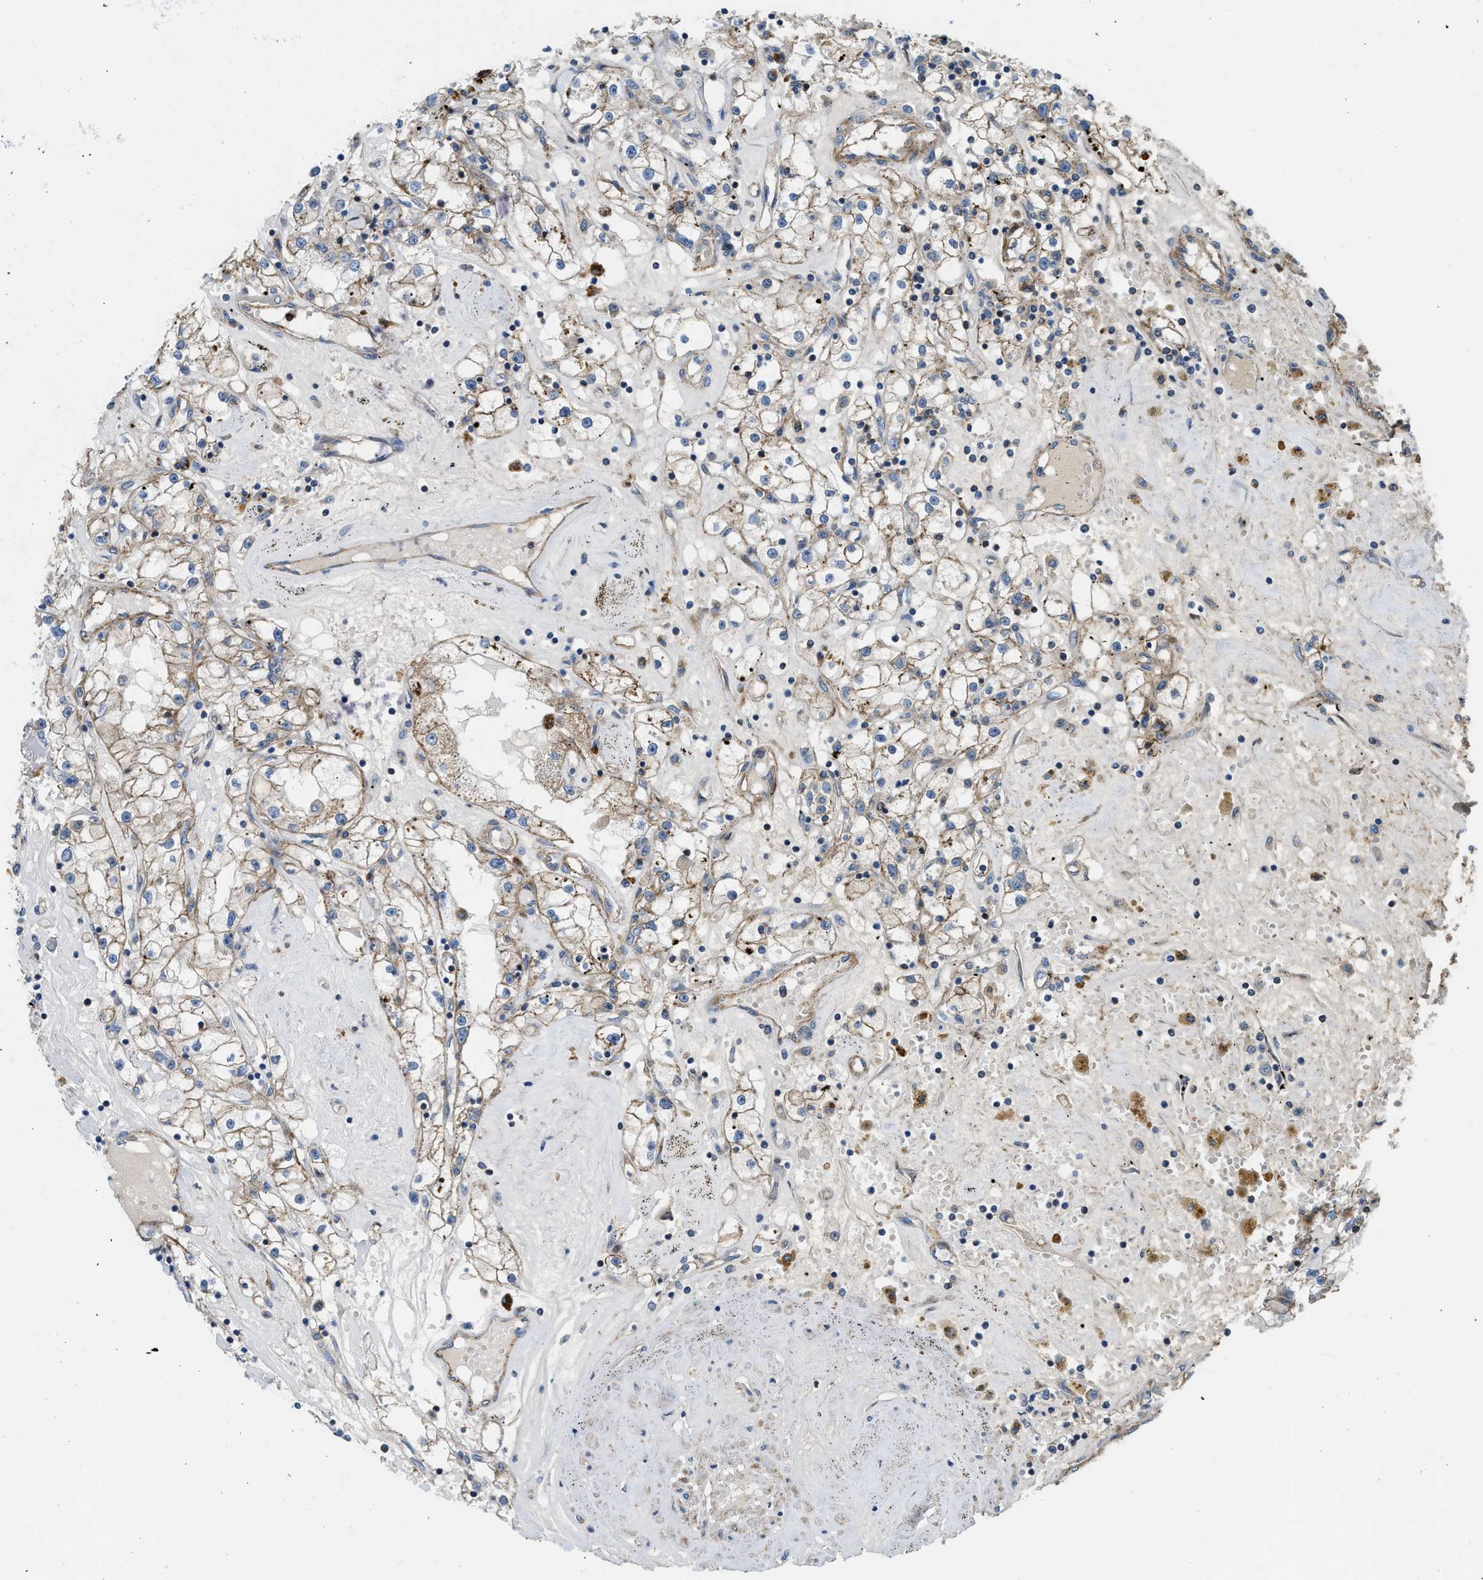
{"staining": {"intensity": "moderate", "quantity": ">75%", "location": "cytoplasmic/membranous"}, "tissue": "renal cancer", "cell_type": "Tumor cells", "image_type": "cancer", "snomed": [{"axis": "morphology", "description": "Adenocarcinoma, NOS"}, {"axis": "topography", "description": "Kidney"}], "caption": "Moderate cytoplasmic/membranous staining is identified in approximately >75% of tumor cells in adenocarcinoma (renal).", "gene": "NYNRIN", "patient": {"sex": "male", "age": 56}}